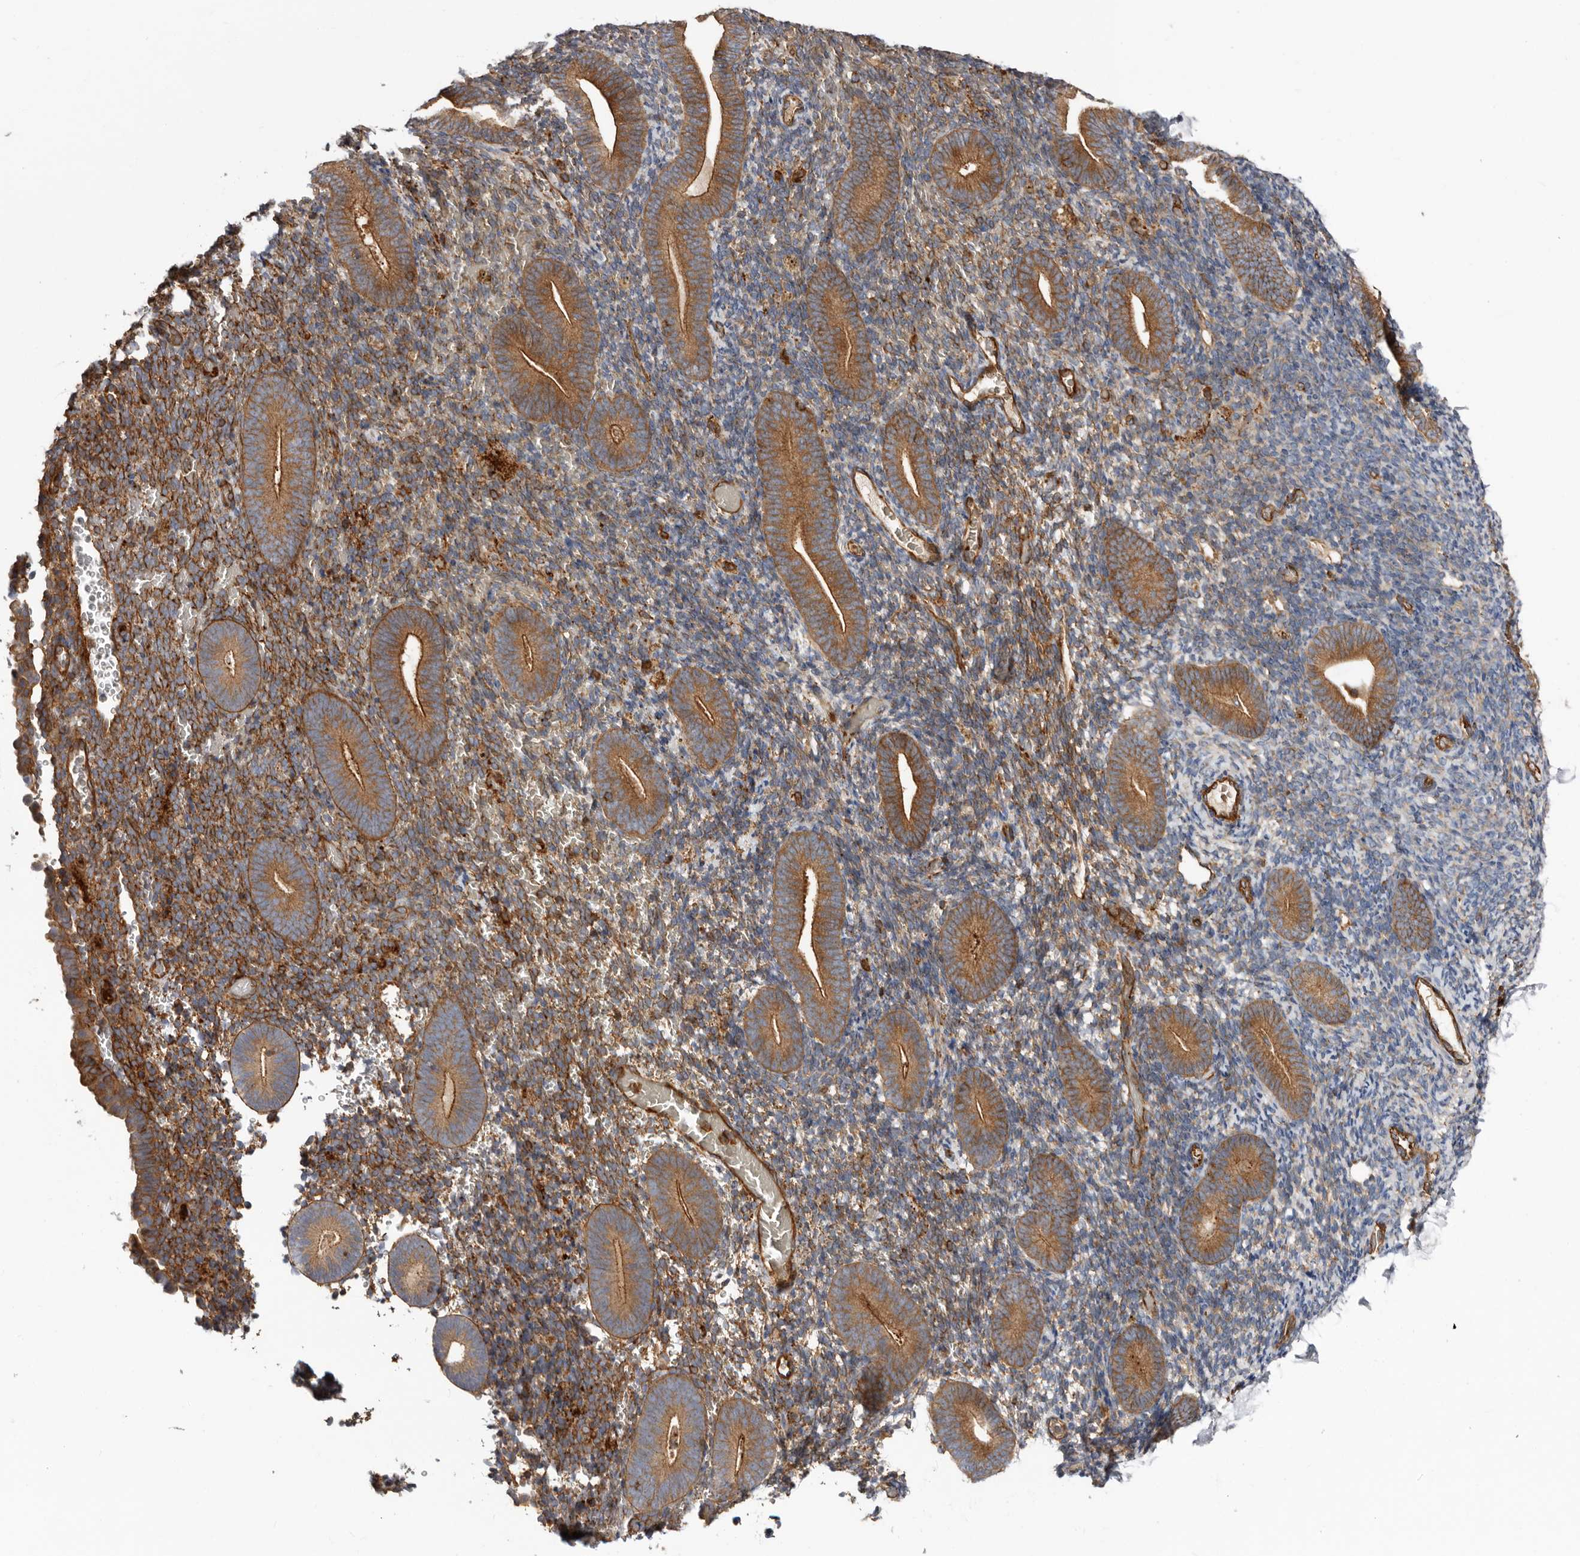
{"staining": {"intensity": "moderate", "quantity": "25%-75%", "location": "cytoplasmic/membranous"}, "tissue": "endometrium", "cell_type": "Cells in endometrial stroma", "image_type": "normal", "snomed": [{"axis": "morphology", "description": "Normal tissue, NOS"}, {"axis": "topography", "description": "Endometrium"}], "caption": "DAB (3,3'-diaminobenzidine) immunohistochemical staining of benign human endometrium shows moderate cytoplasmic/membranous protein positivity in about 25%-75% of cells in endometrial stroma. (Stains: DAB in brown, nuclei in blue, Microscopy: brightfield microscopy at high magnification).", "gene": "TMC7", "patient": {"sex": "female", "age": 51}}